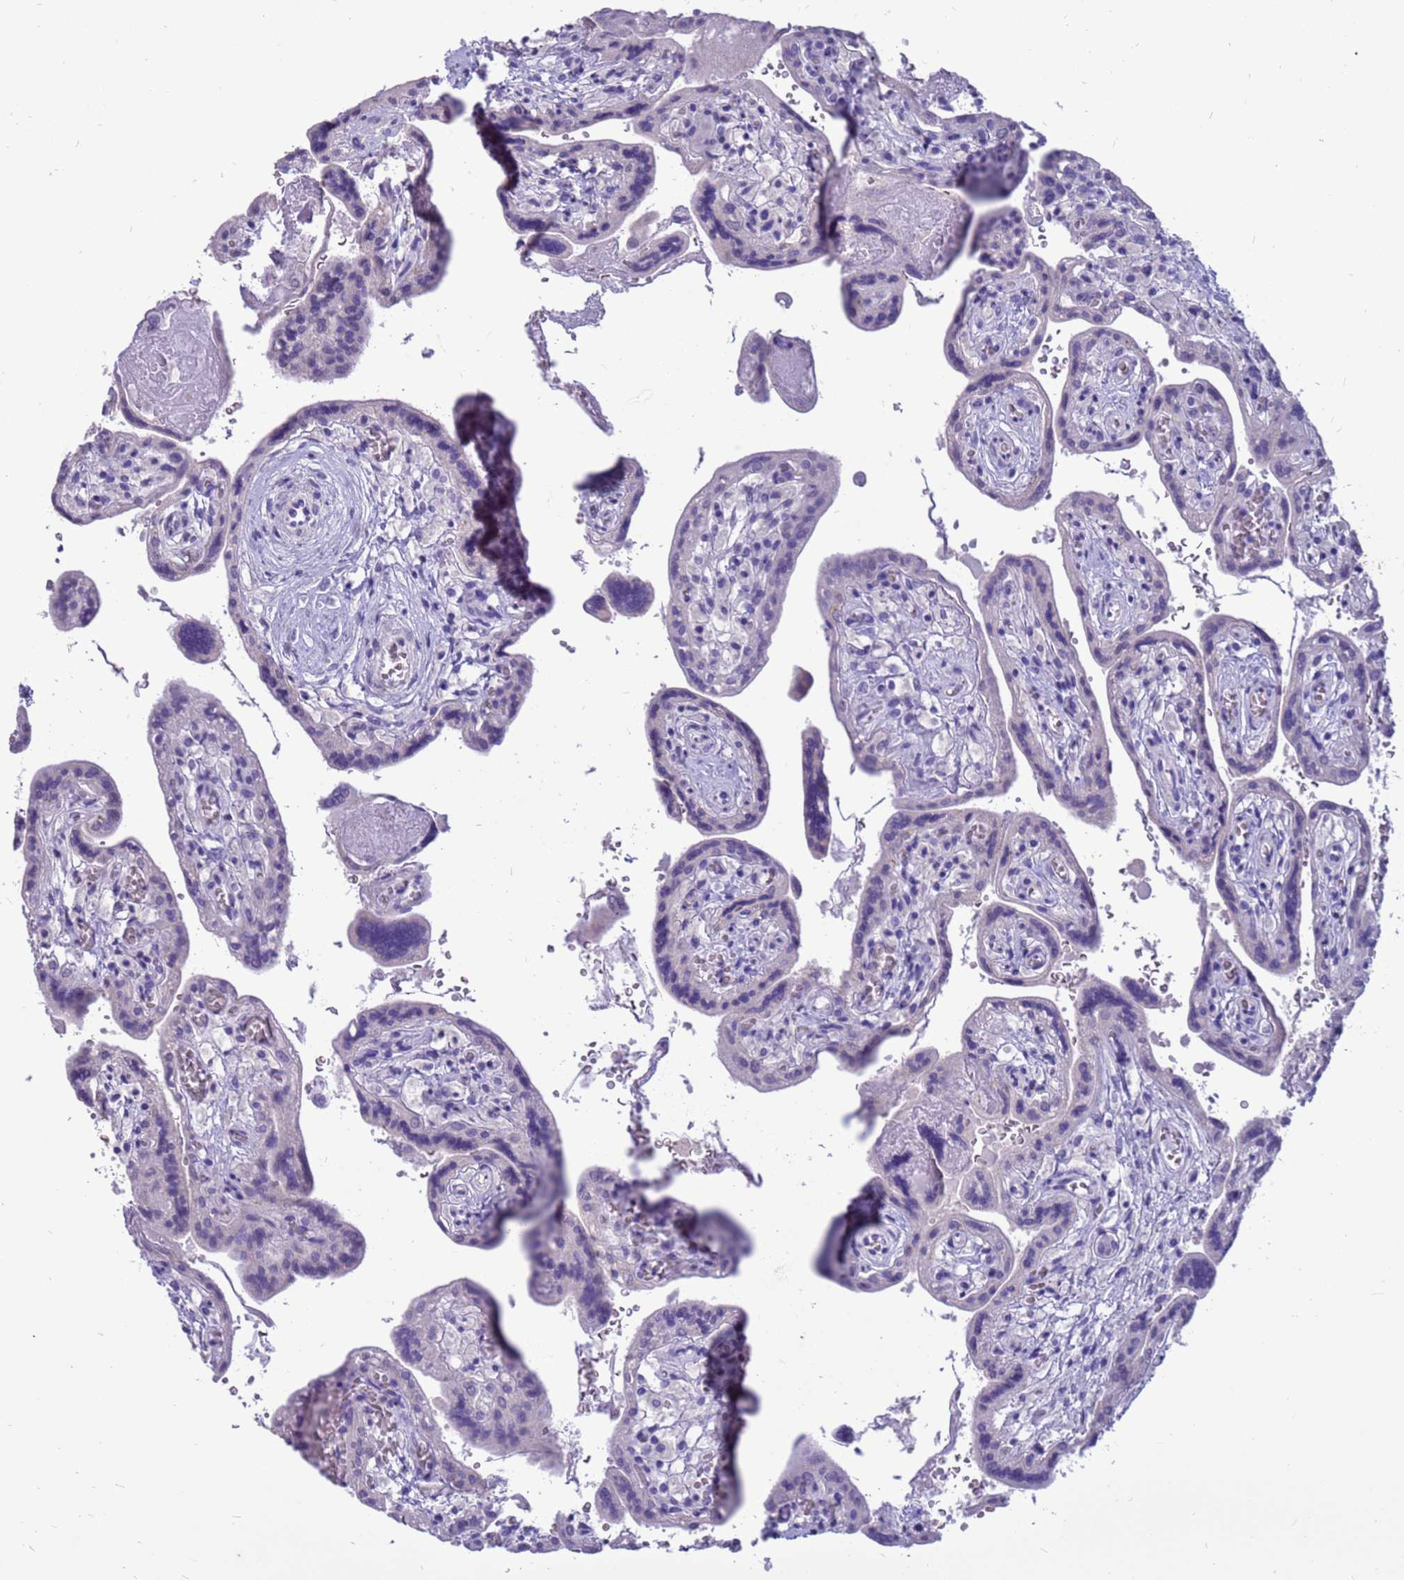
{"staining": {"intensity": "negative", "quantity": "none", "location": "none"}, "tissue": "placenta", "cell_type": "Trophoblastic cells", "image_type": "normal", "snomed": [{"axis": "morphology", "description": "Normal tissue, NOS"}, {"axis": "topography", "description": "Placenta"}], "caption": "Protein analysis of unremarkable placenta displays no significant staining in trophoblastic cells. Brightfield microscopy of immunohistochemistry (IHC) stained with DAB (brown) and hematoxylin (blue), captured at high magnification.", "gene": "PDE10A", "patient": {"sex": "female", "age": 37}}